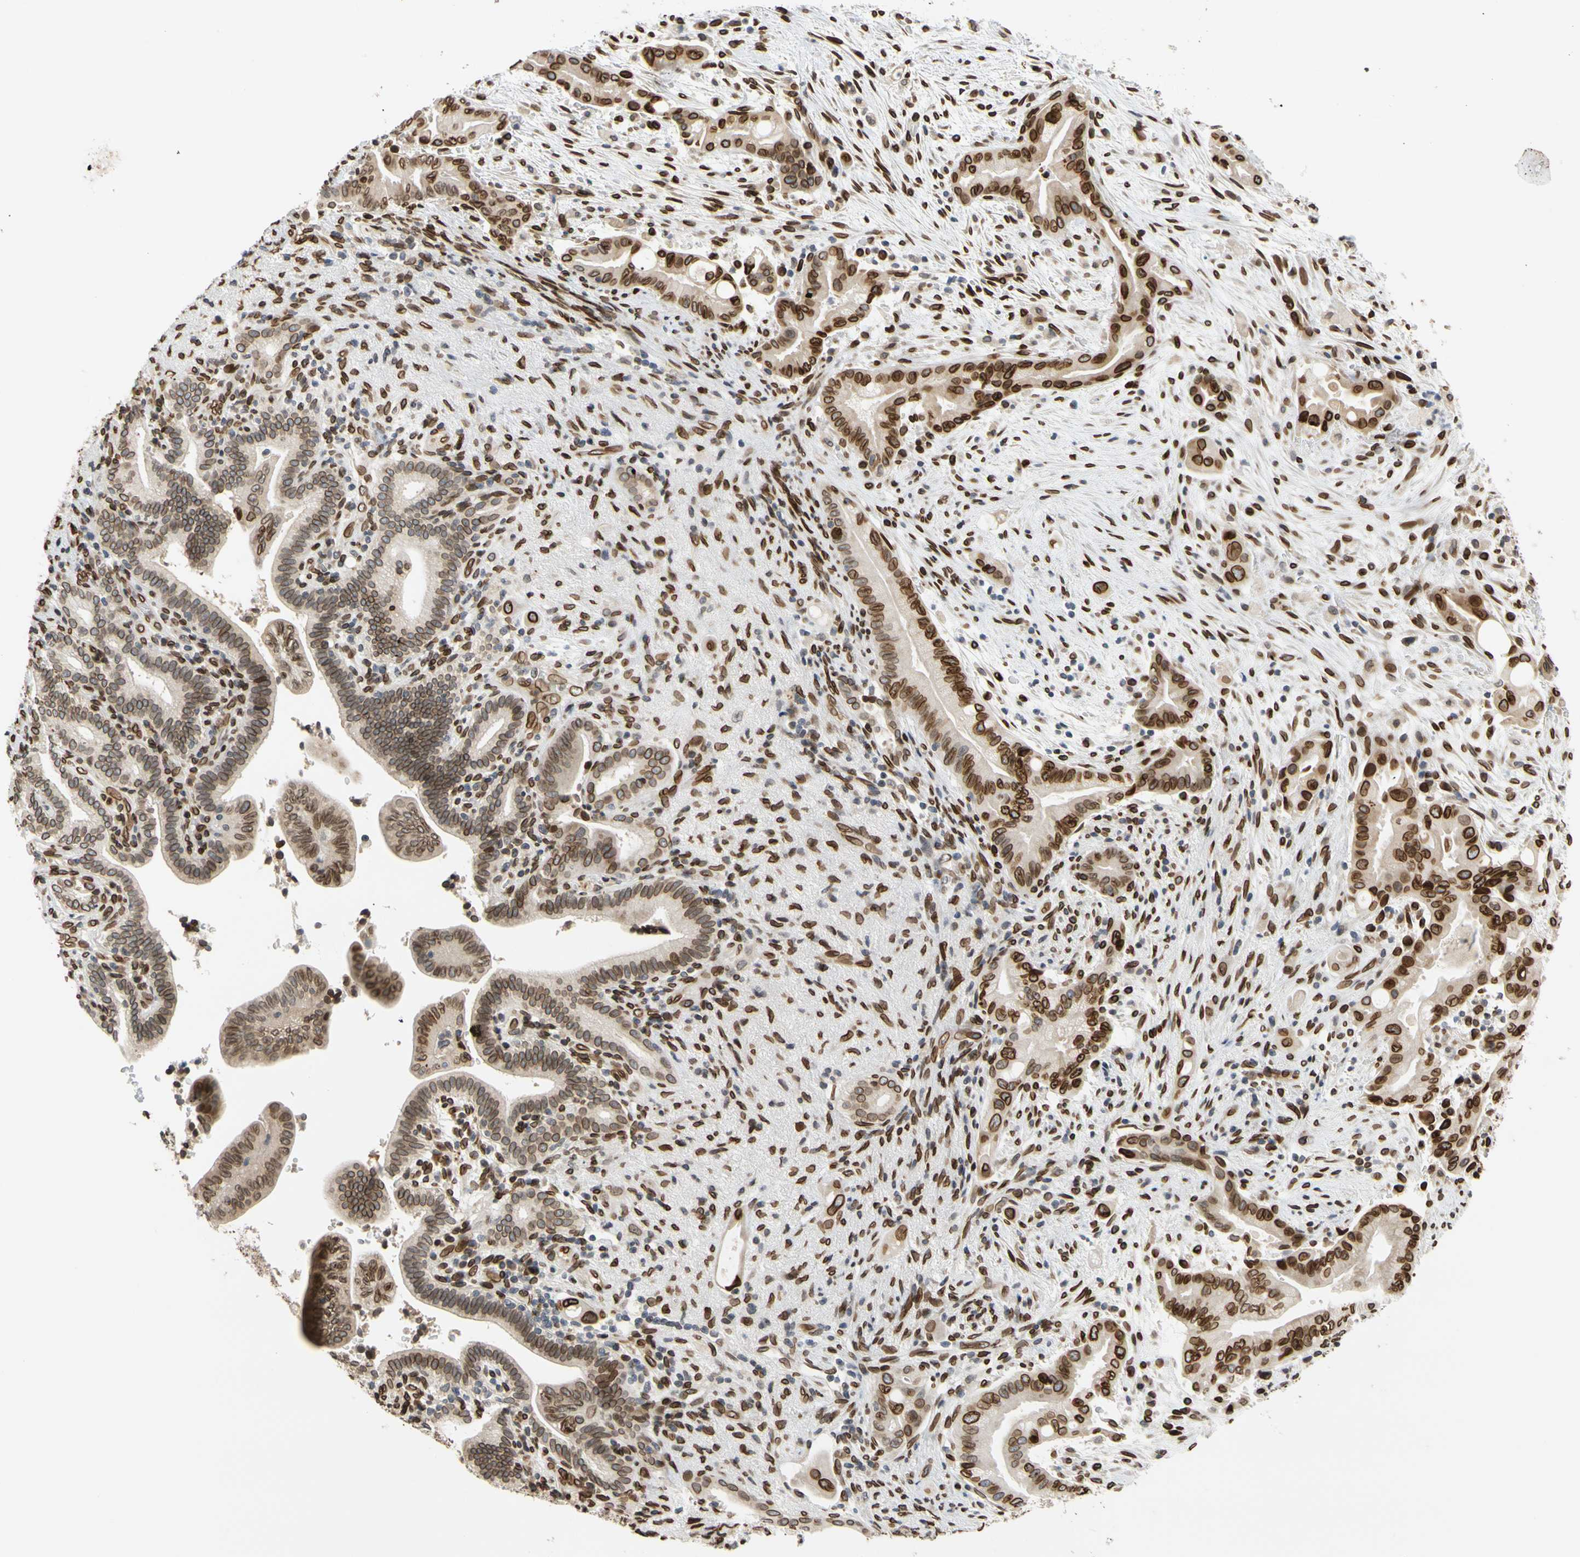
{"staining": {"intensity": "strong", "quantity": ">75%", "location": "cytoplasmic/membranous,nuclear"}, "tissue": "liver cancer", "cell_type": "Tumor cells", "image_type": "cancer", "snomed": [{"axis": "morphology", "description": "Cholangiocarcinoma"}, {"axis": "topography", "description": "Liver"}], "caption": "Immunohistochemistry staining of liver cancer (cholangiocarcinoma), which reveals high levels of strong cytoplasmic/membranous and nuclear staining in about >75% of tumor cells indicating strong cytoplasmic/membranous and nuclear protein expression. The staining was performed using DAB (3,3'-diaminobenzidine) (brown) for protein detection and nuclei were counterstained in hematoxylin (blue).", "gene": "SUN1", "patient": {"sex": "female", "age": 68}}